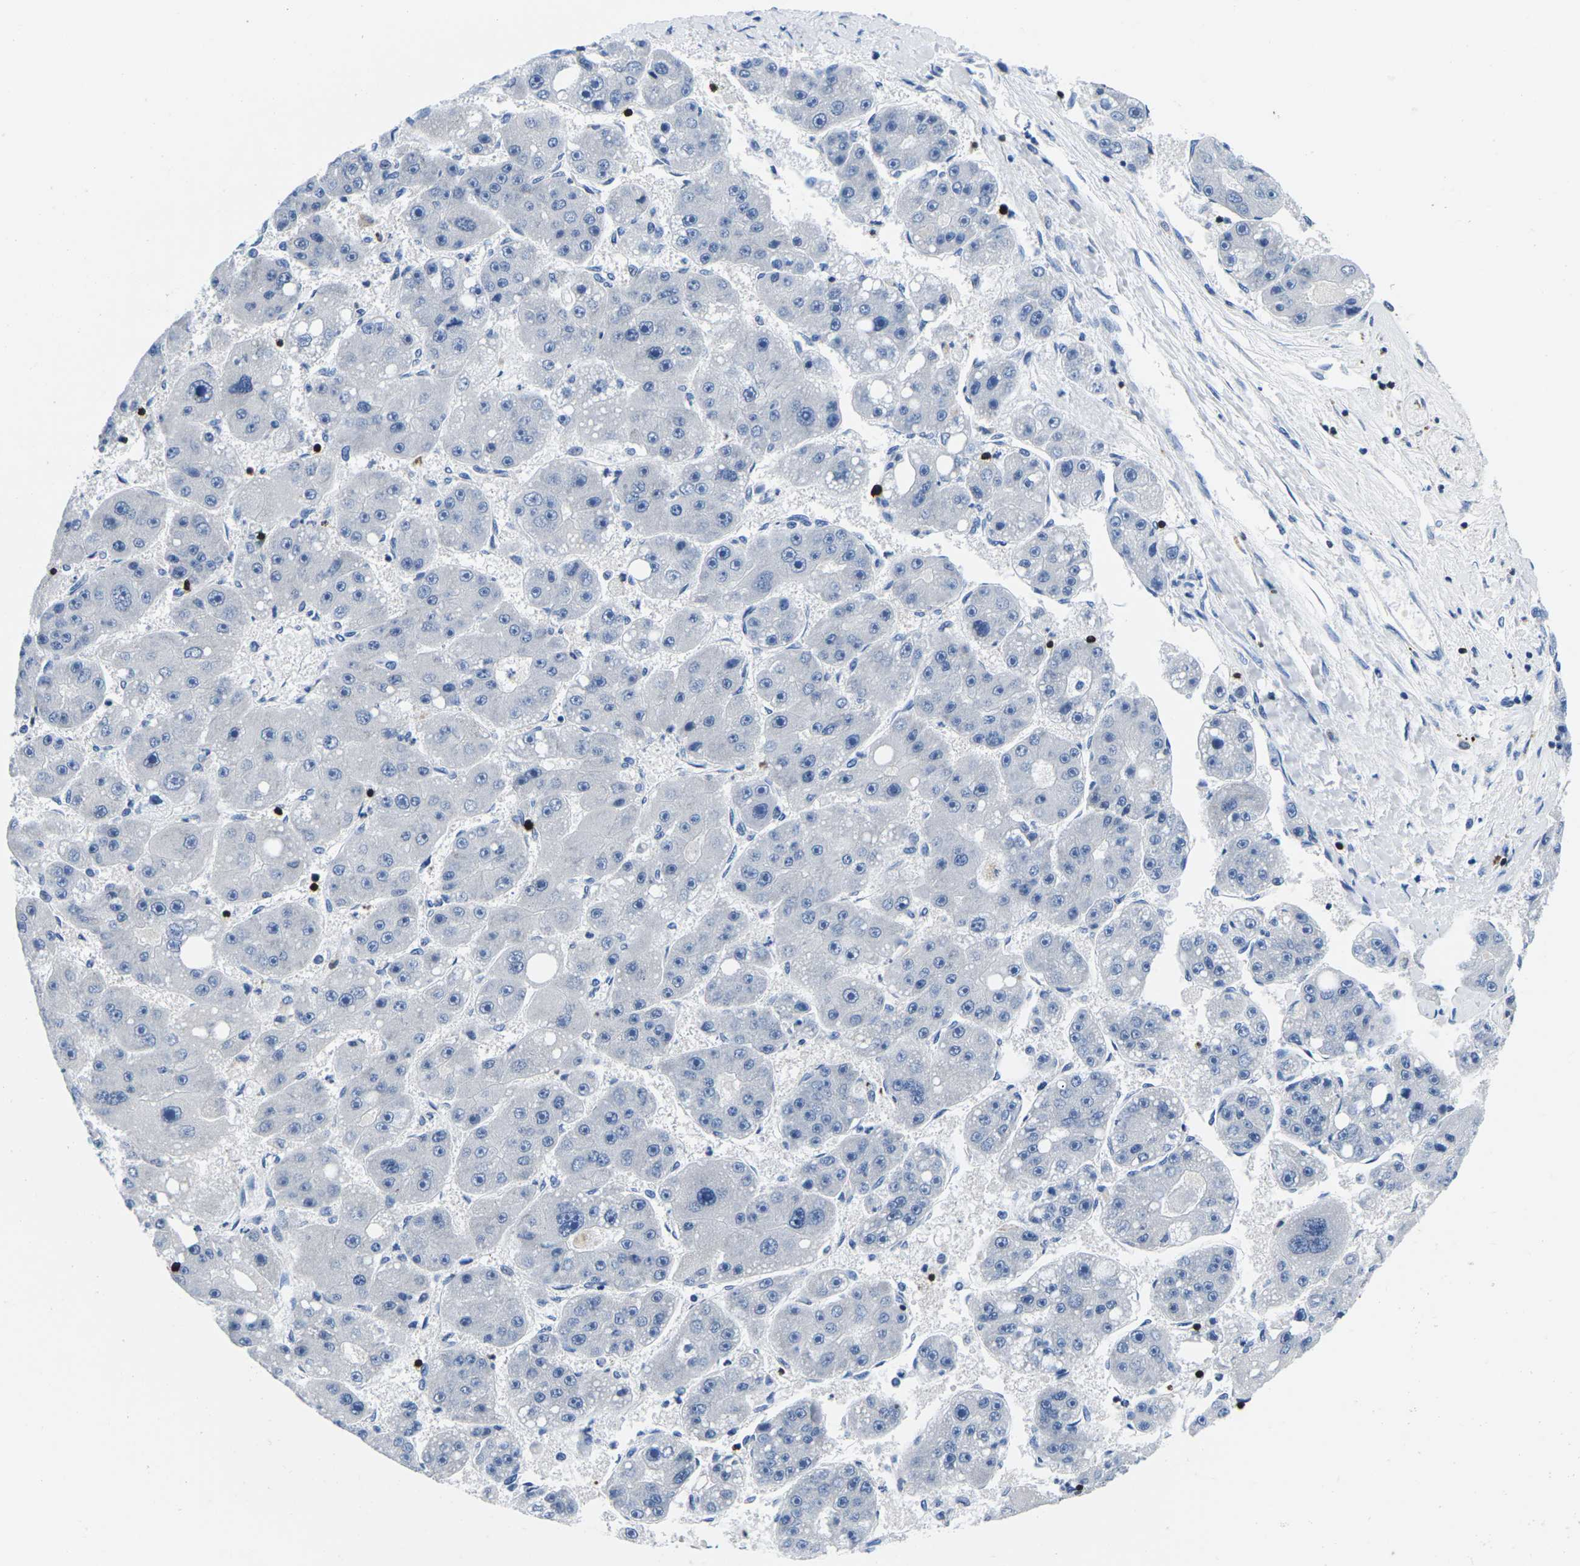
{"staining": {"intensity": "negative", "quantity": "none", "location": "none"}, "tissue": "liver cancer", "cell_type": "Tumor cells", "image_type": "cancer", "snomed": [{"axis": "morphology", "description": "Carcinoma, Hepatocellular, NOS"}, {"axis": "topography", "description": "Liver"}], "caption": "Photomicrograph shows no significant protein staining in tumor cells of liver hepatocellular carcinoma.", "gene": "CTSW", "patient": {"sex": "female", "age": 61}}